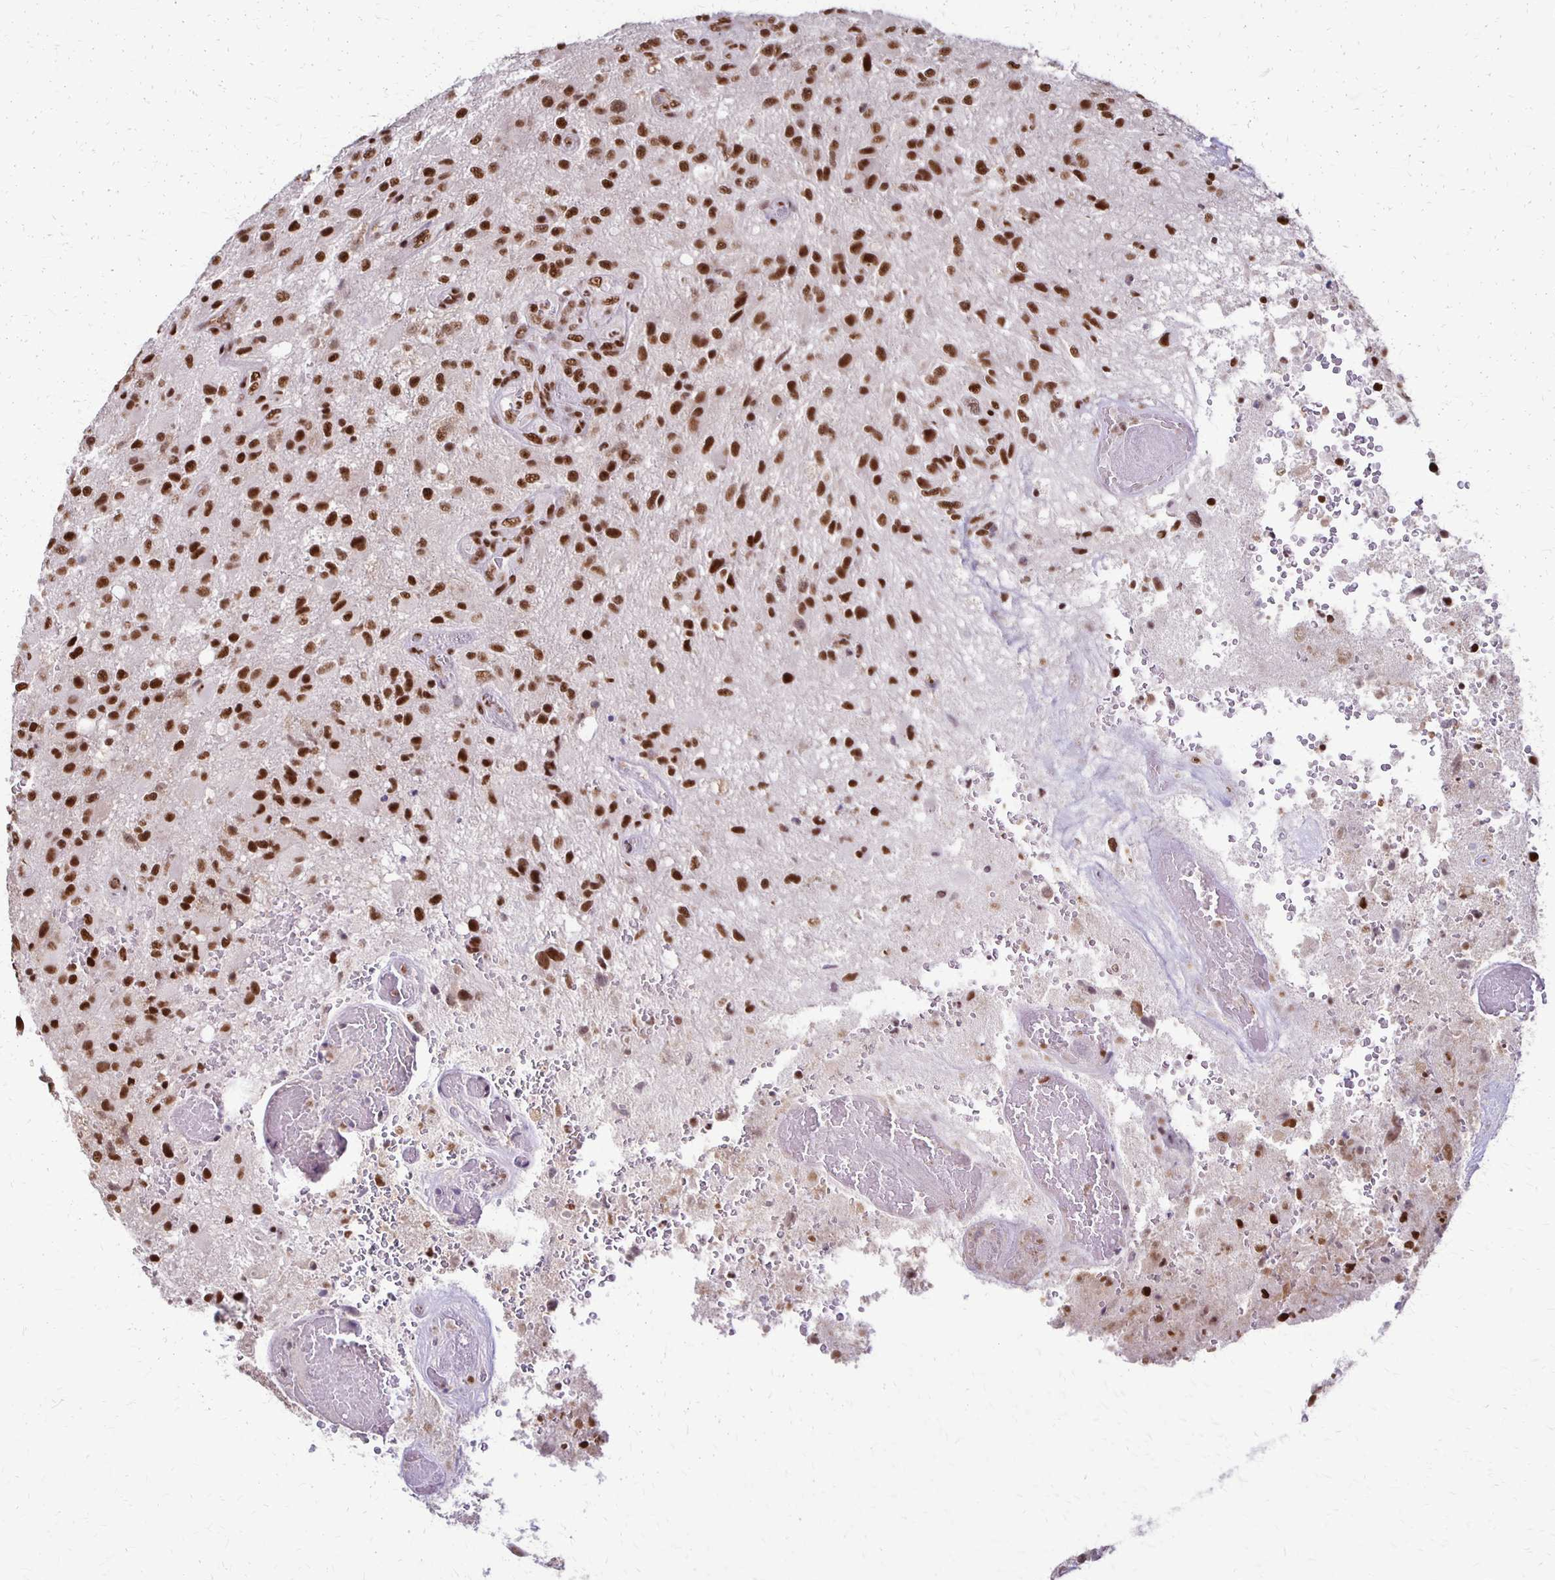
{"staining": {"intensity": "strong", "quantity": ">75%", "location": "nuclear"}, "tissue": "glioma", "cell_type": "Tumor cells", "image_type": "cancer", "snomed": [{"axis": "morphology", "description": "Glioma, malignant, High grade"}, {"axis": "topography", "description": "Brain"}], "caption": "This micrograph exhibits IHC staining of human glioma, with high strong nuclear positivity in about >75% of tumor cells.", "gene": "XRCC6", "patient": {"sex": "male", "age": 53}}